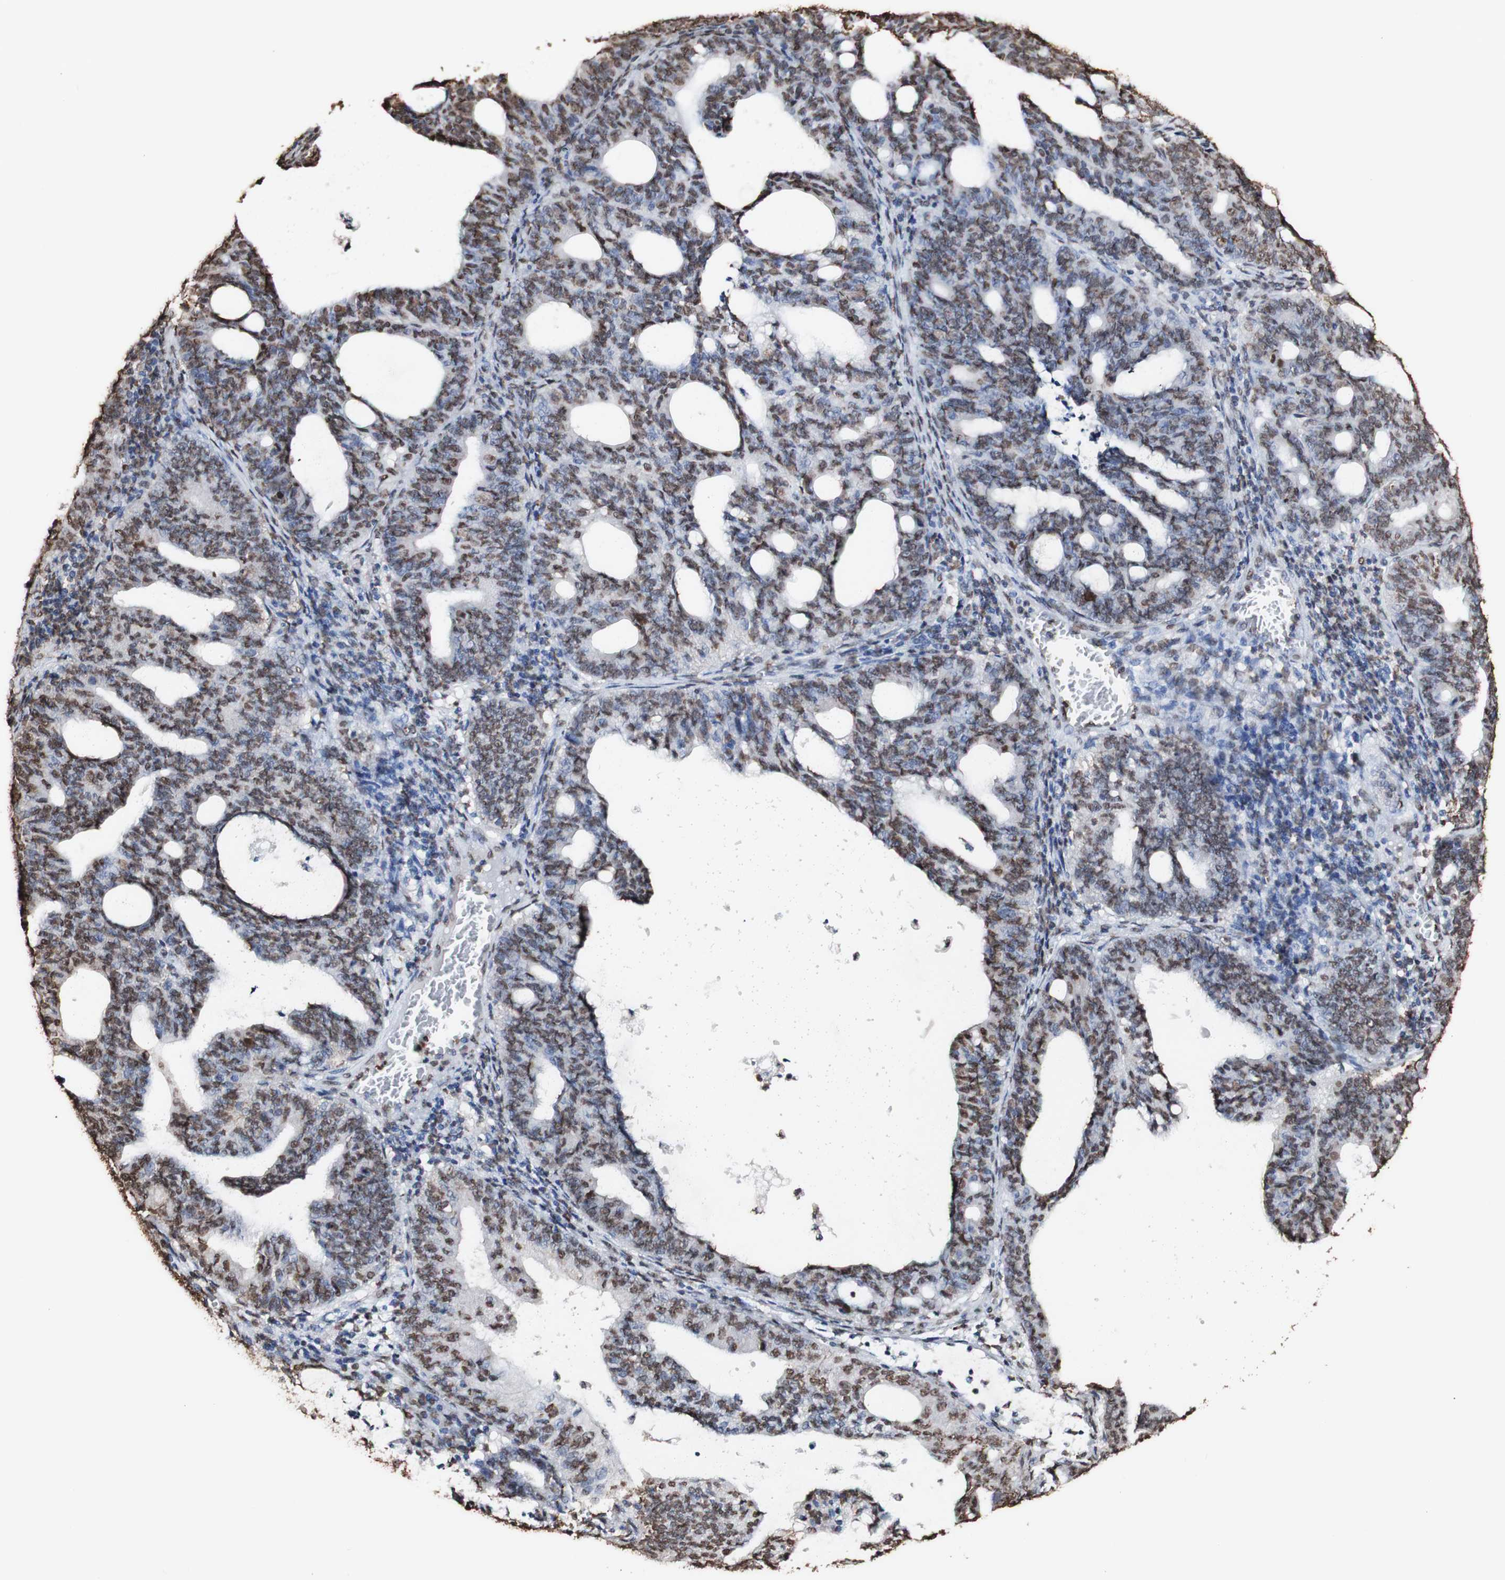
{"staining": {"intensity": "strong", "quantity": "25%-75%", "location": "cytoplasmic/membranous,nuclear"}, "tissue": "endometrial cancer", "cell_type": "Tumor cells", "image_type": "cancer", "snomed": [{"axis": "morphology", "description": "Adenocarcinoma, NOS"}, {"axis": "topography", "description": "Uterus"}], "caption": "About 25%-75% of tumor cells in adenocarcinoma (endometrial) display strong cytoplasmic/membranous and nuclear protein staining as visualized by brown immunohistochemical staining.", "gene": "PIDD1", "patient": {"sex": "female", "age": 83}}